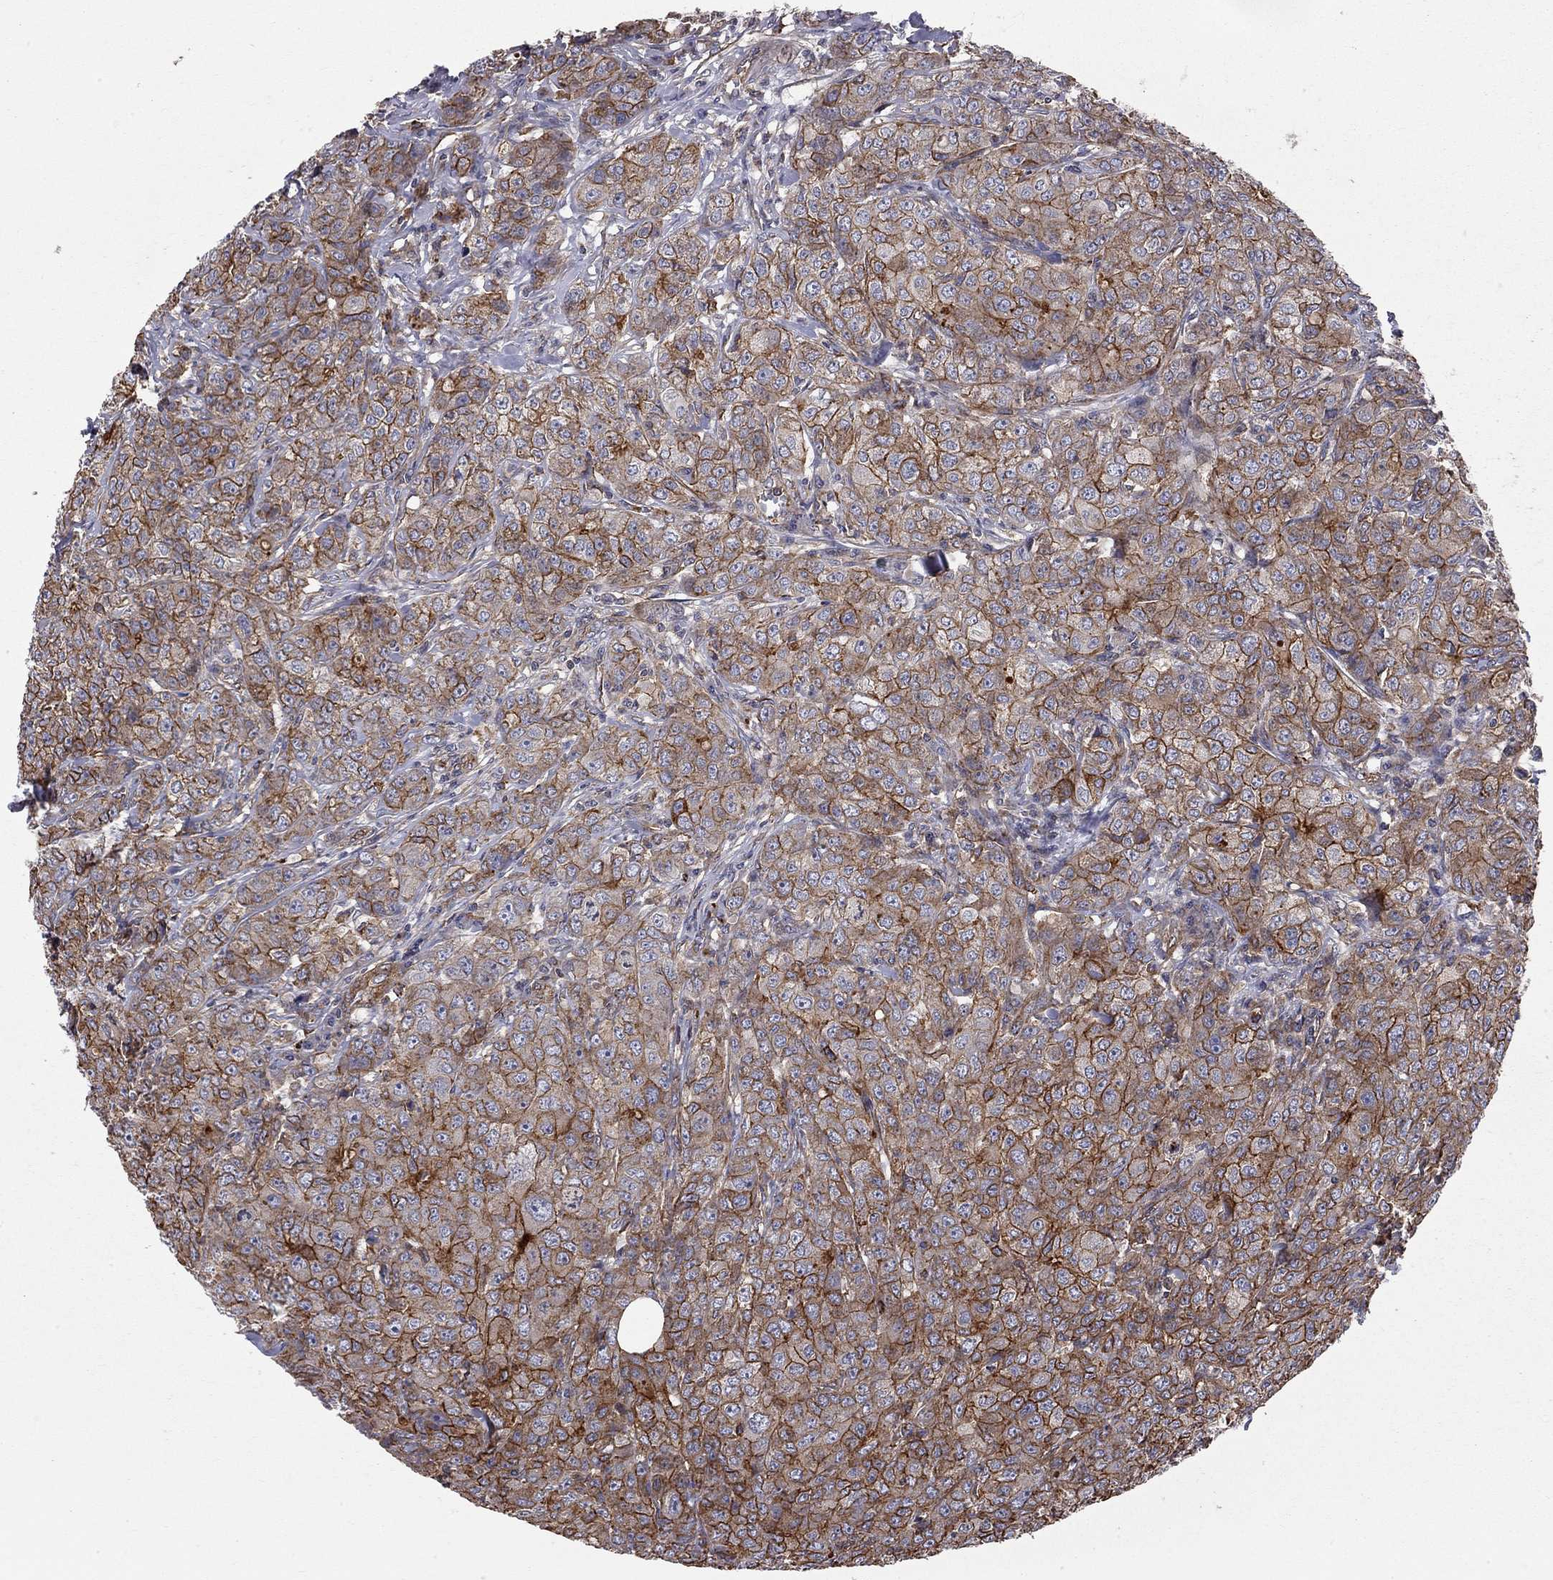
{"staining": {"intensity": "strong", "quantity": ">75%", "location": "cytoplasmic/membranous"}, "tissue": "breast cancer", "cell_type": "Tumor cells", "image_type": "cancer", "snomed": [{"axis": "morphology", "description": "Duct carcinoma"}, {"axis": "topography", "description": "Breast"}], "caption": "Breast cancer (intraductal carcinoma) stained with a protein marker displays strong staining in tumor cells.", "gene": "RASEF", "patient": {"sex": "female", "age": 43}}